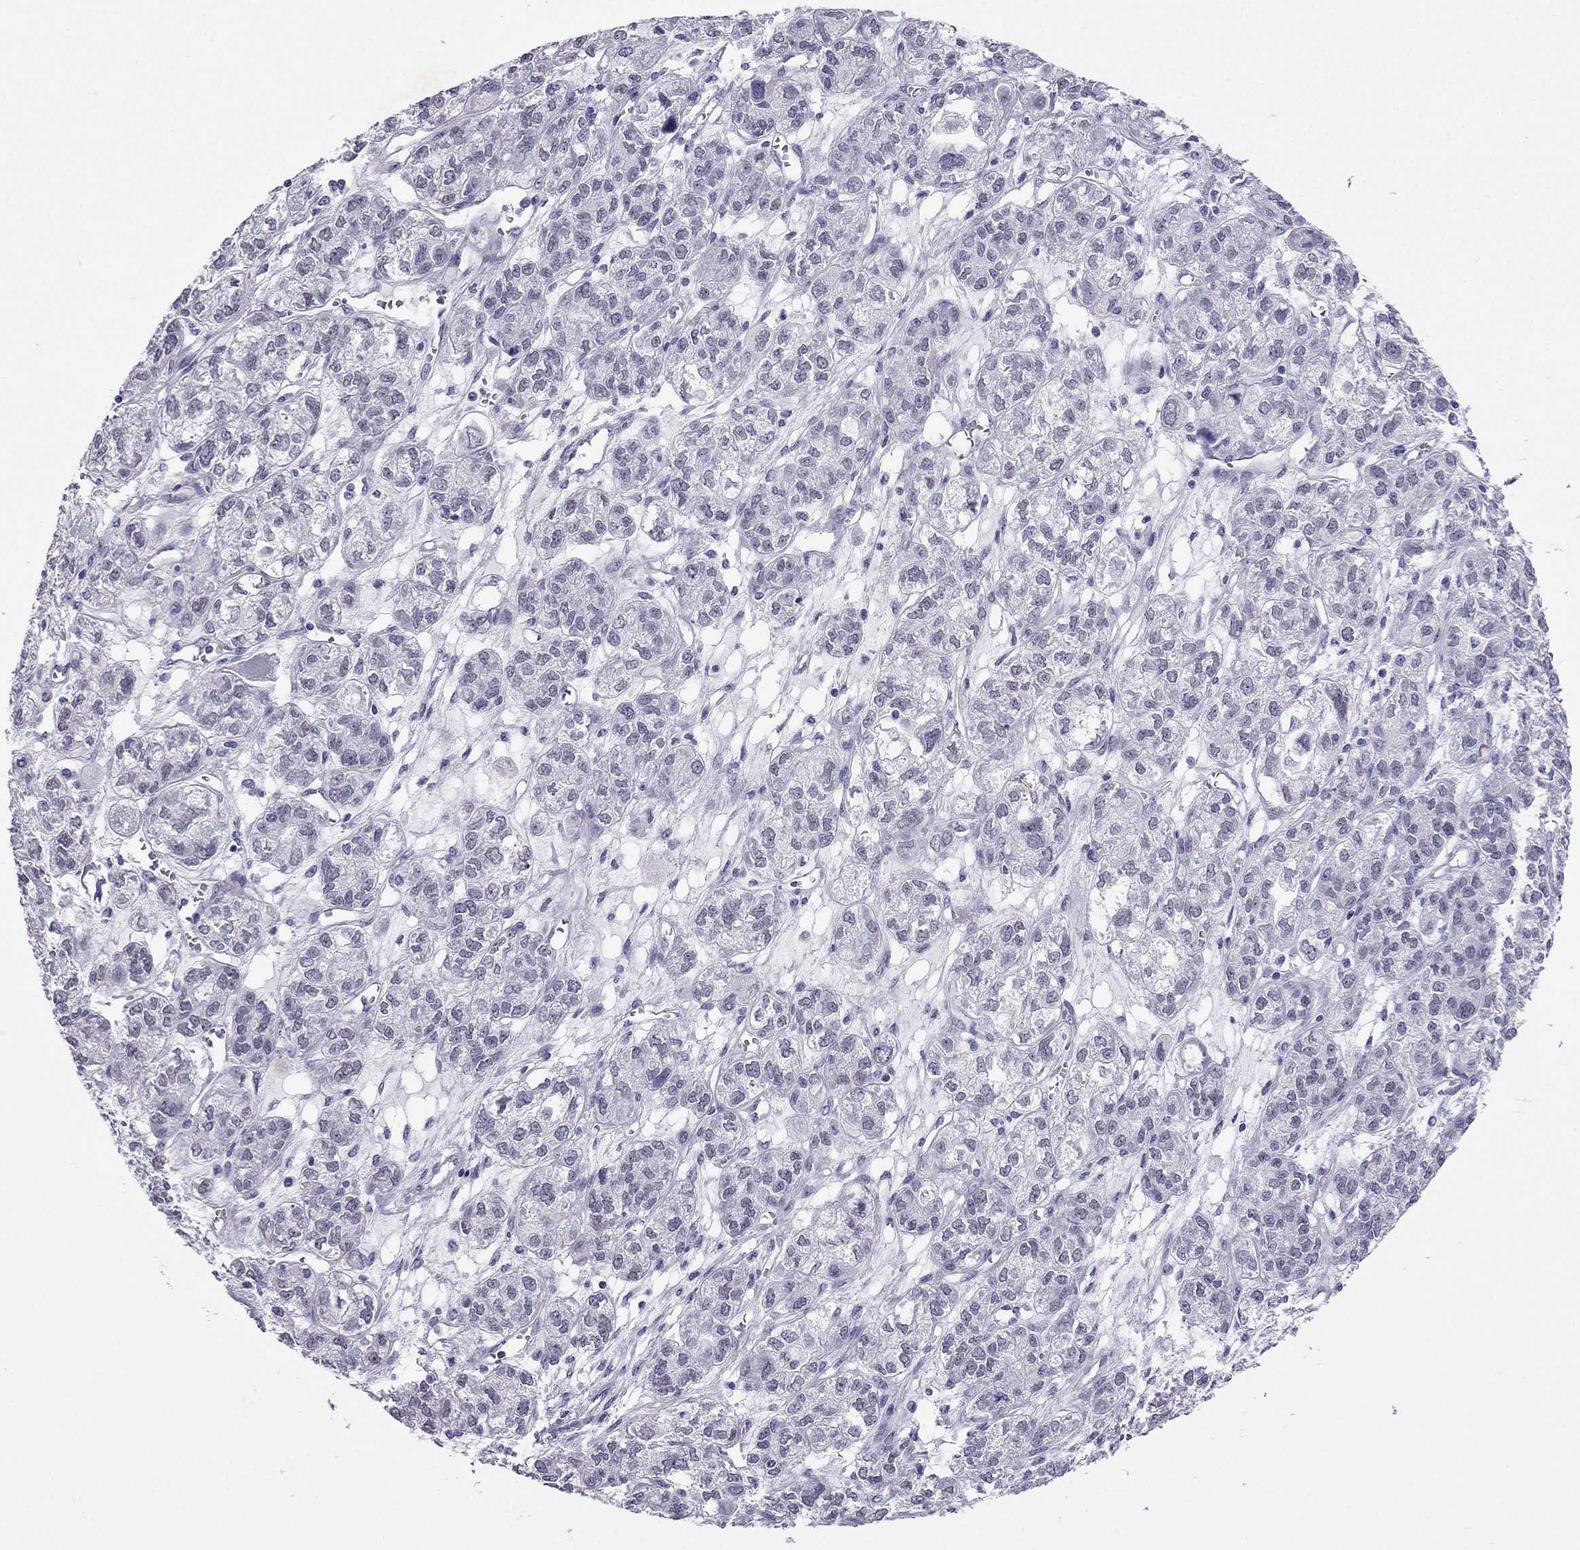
{"staining": {"intensity": "negative", "quantity": "none", "location": "none"}, "tissue": "ovarian cancer", "cell_type": "Tumor cells", "image_type": "cancer", "snomed": [{"axis": "morphology", "description": "Carcinoma, endometroid"}, {"axis": "topography", "description": "Ovary"}], "caption": "Tumor cells show no significant protein staining in ovarian cancer (endometroid carcinoma).", "gene": "CROCC2", "patient": {"sex": "female", "age": 64}}